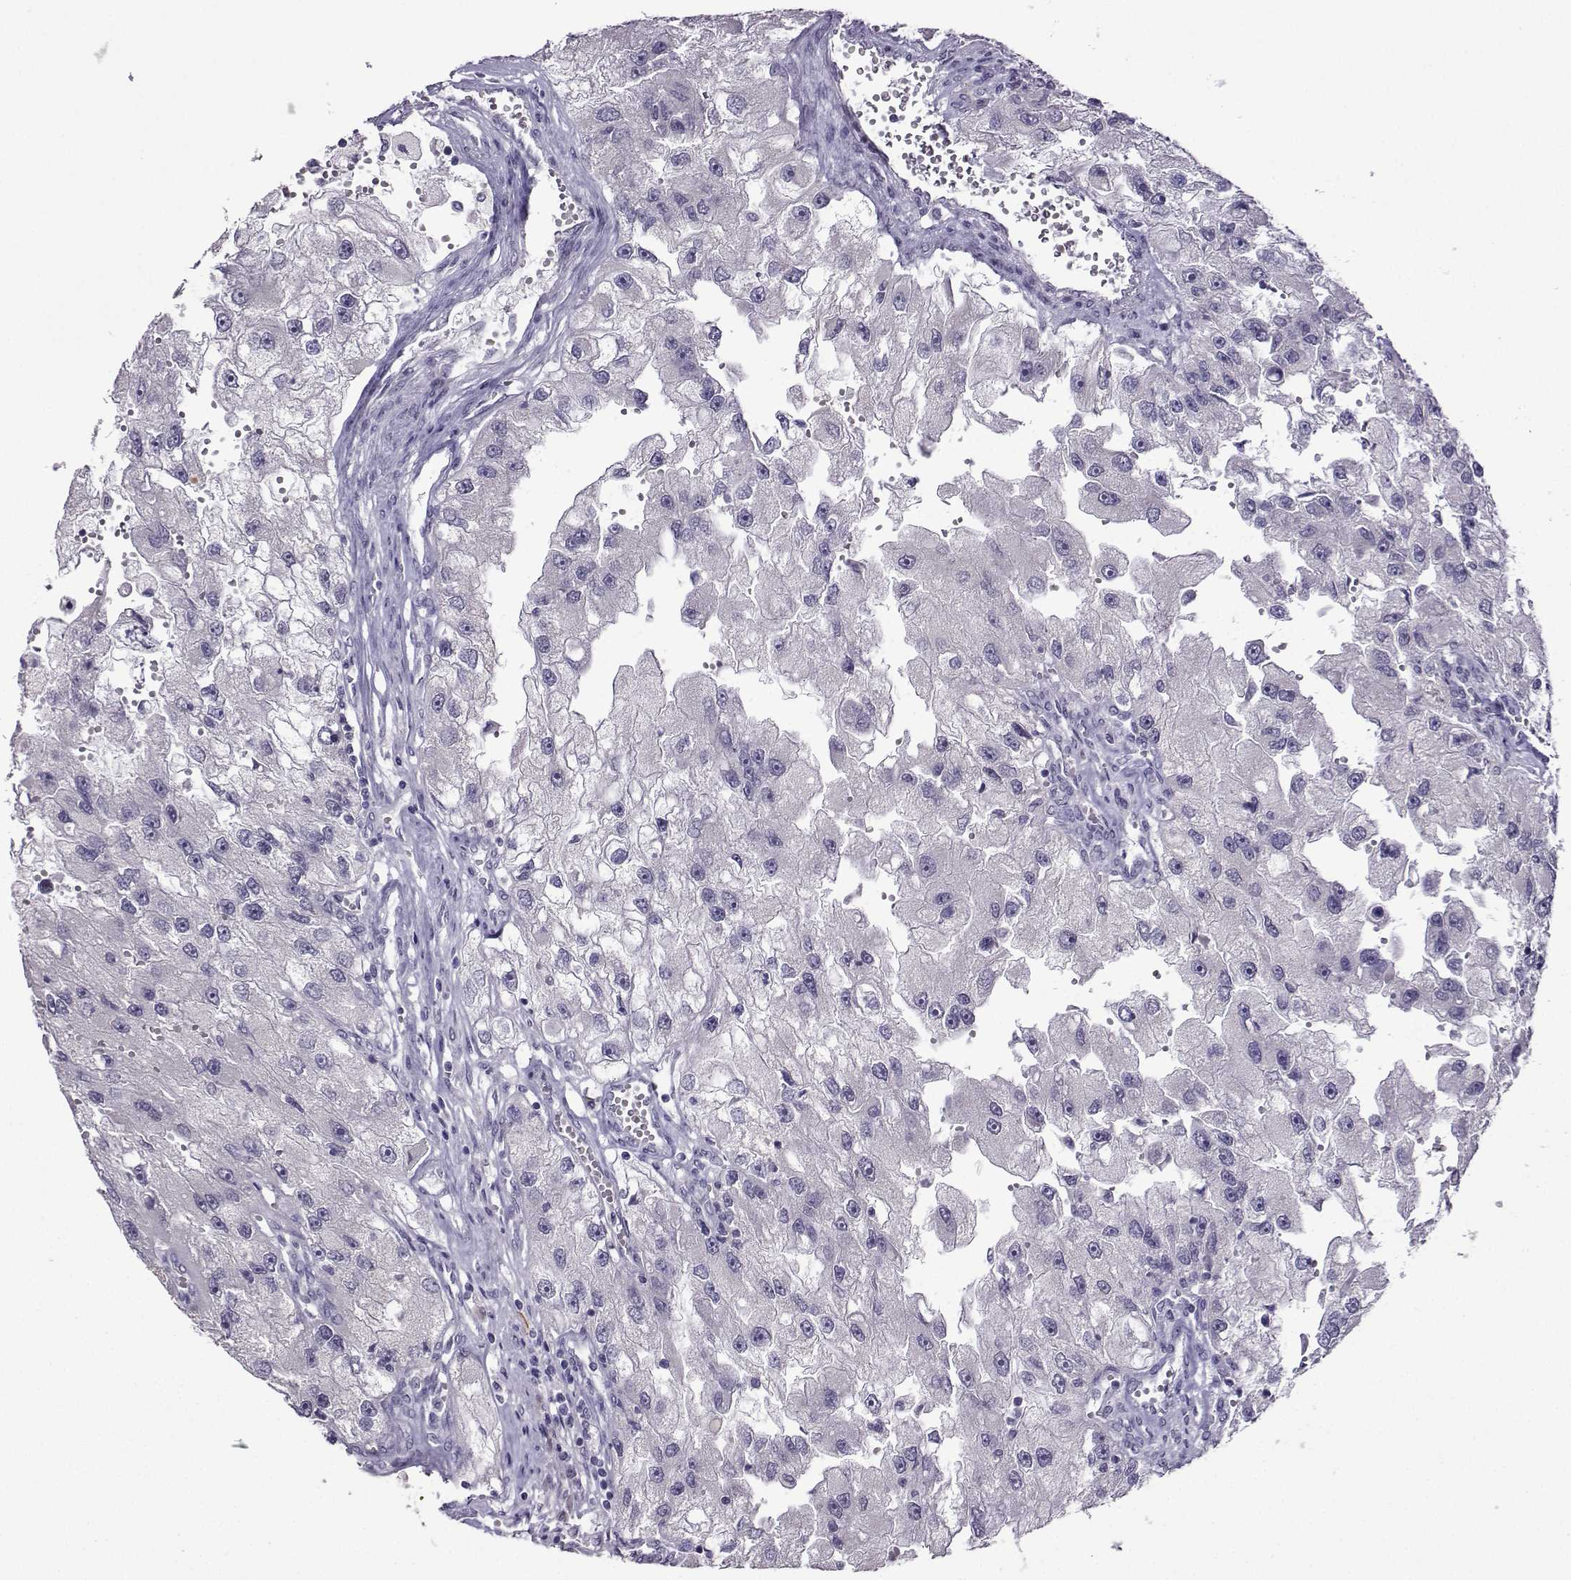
{"staining": {"intensity": "negative", "quantity": "none", "location": "none"}, "tissue": "renal cancer", "cell_type": "Tumor cells", "image_type": "cancer", "snomed": [{"axis": "morphology", "description": "Adenocarcinoma, NOS"}, {"axis": "topography", "description": "Kidney"}], "caption": "There is no significant staining in tumor cells of adenocarcinoma (renal).", "gene": "CRYBB1", "patient": {"sex": "male", "age": 63}}